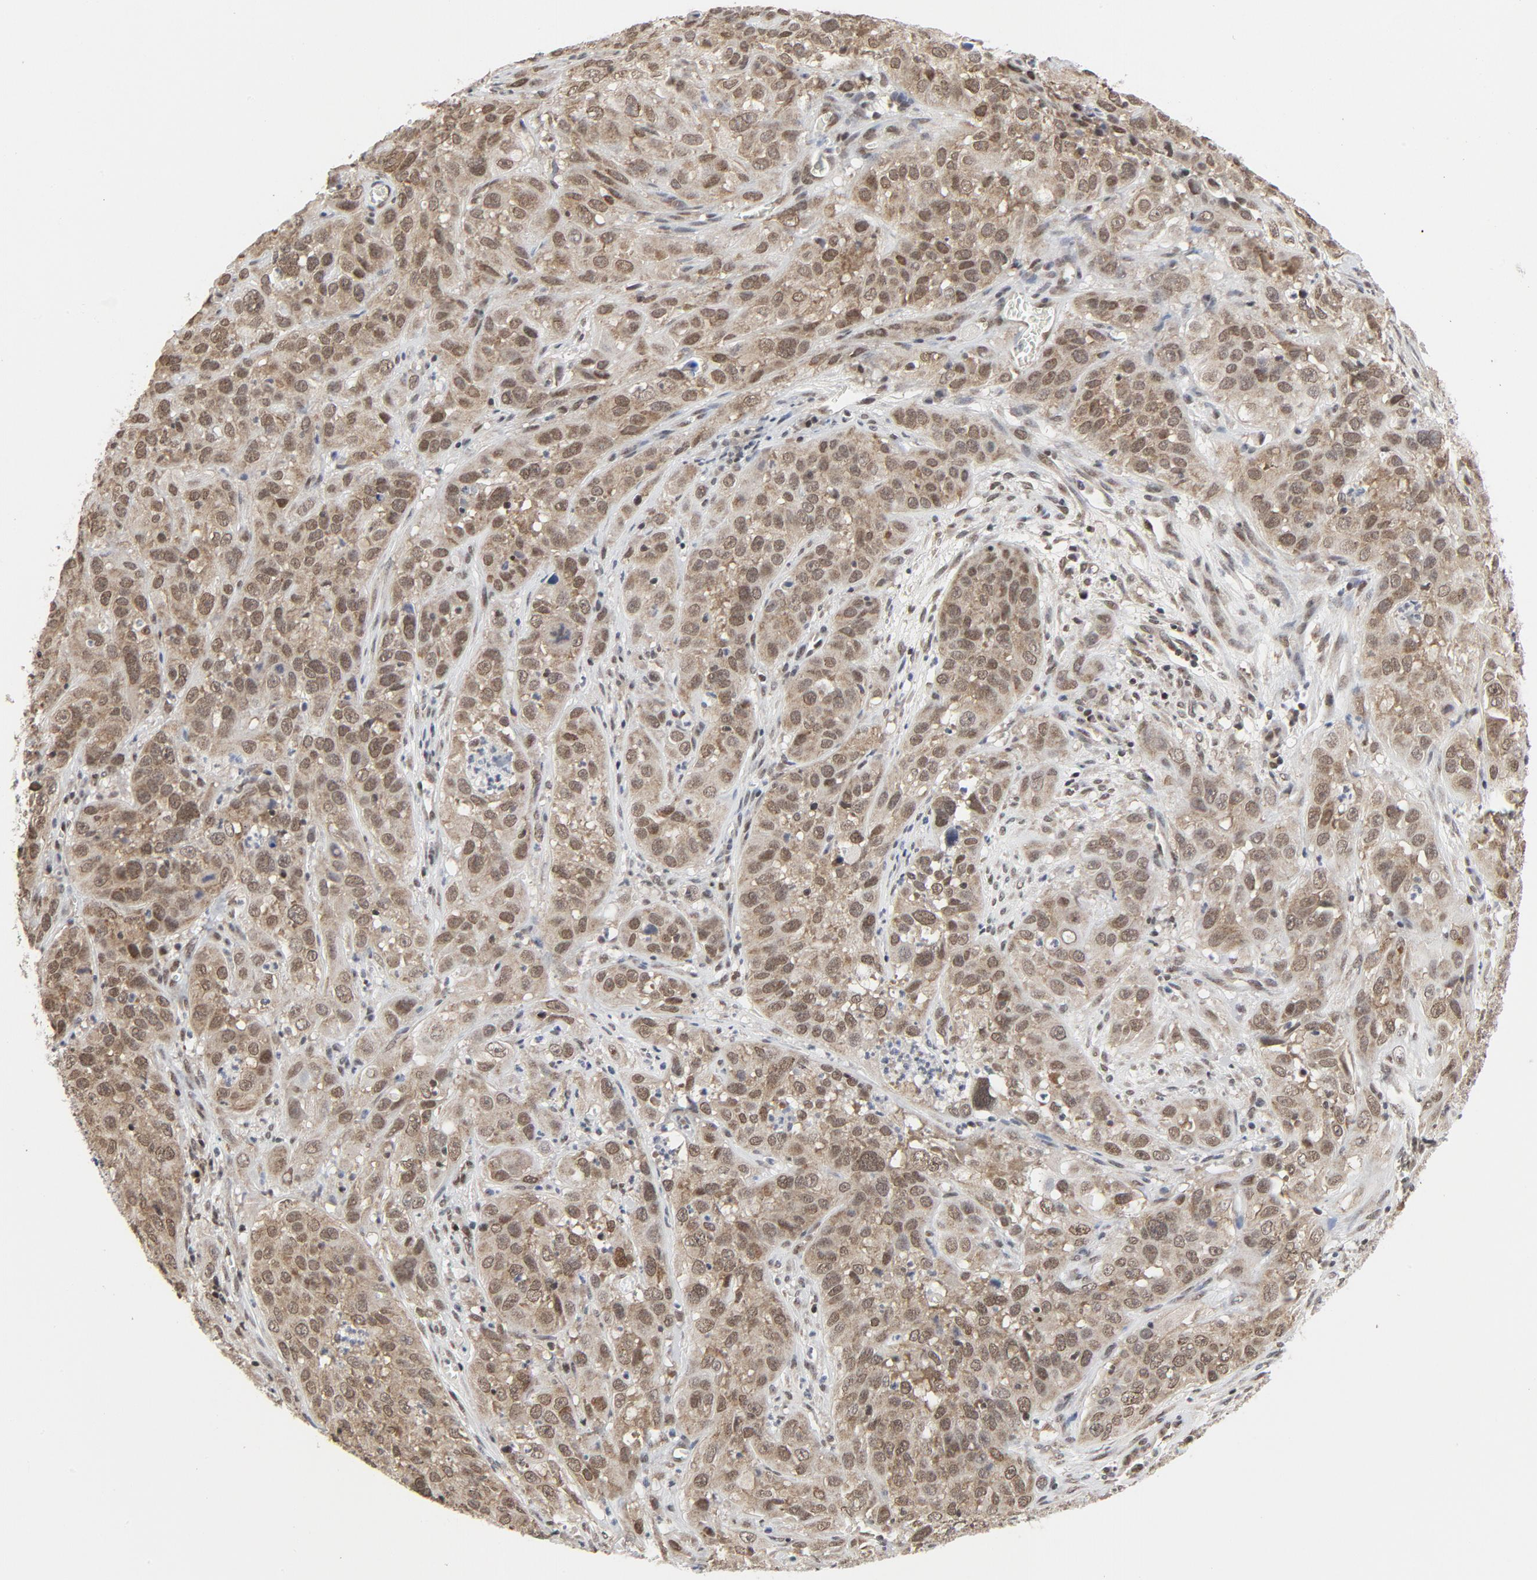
{"staining": {"intensity": "moderate", "quantity": ">75%", "location": "nuclear"}, "tissue": "cervical cancer", "cell_type": "Tumor cells", "image_type": "cancer", "snomed": [{"axis": "morphology", "description": "Squamous cell carcinoma, NOS"}, {"axis": "topography", "description": "Cervix"}], "caption": "This micrograph exhibits IHC staining of human cervical cancer (squamous cell carcinoma), with medium moderate nuclear staining in about >75% of tumor cells.", "gene": "ERCC1", "patient": {"sex": "female", "age": 32}}